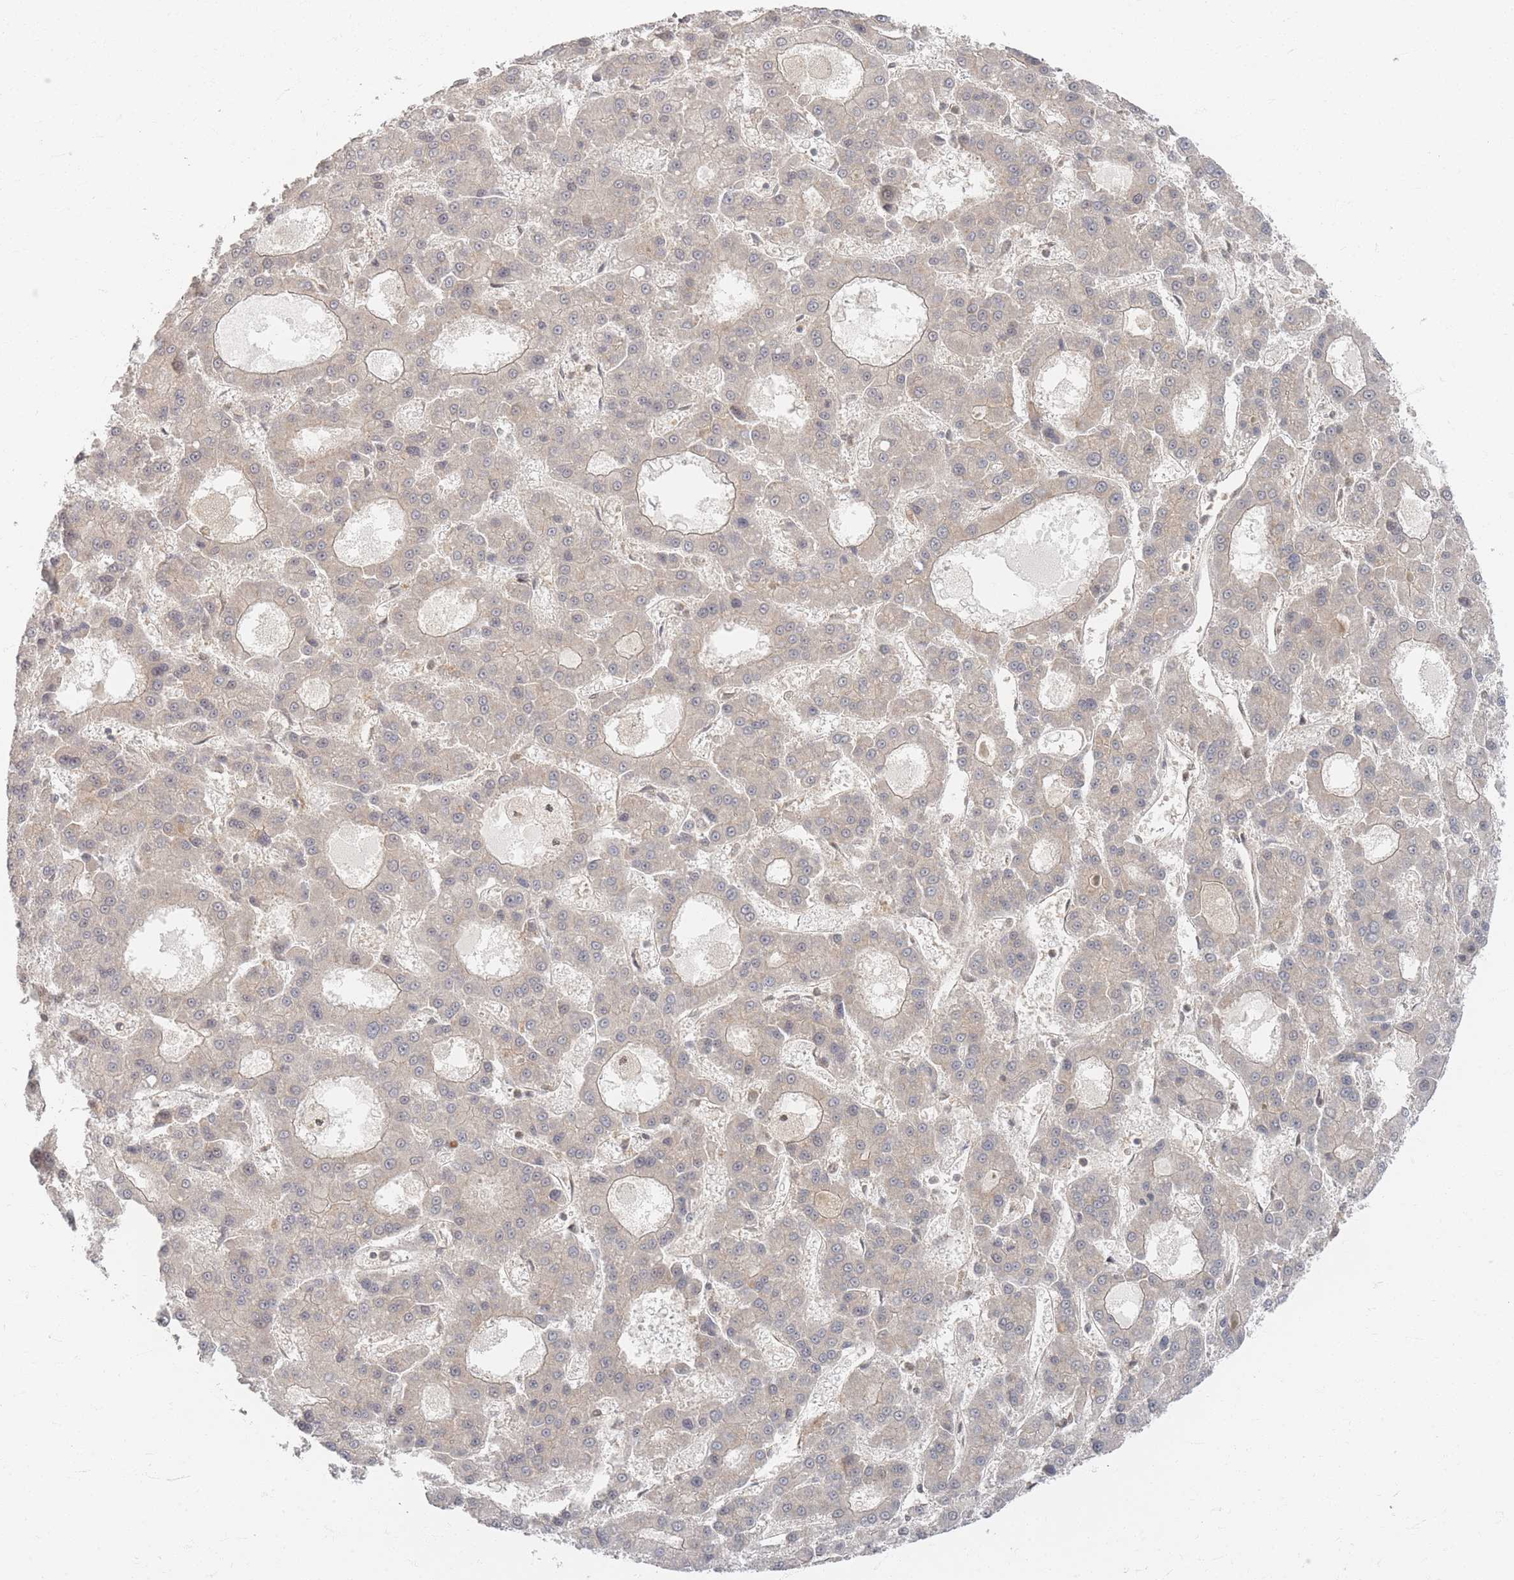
{"staining": {"intensity": "negative", "quantity": "none", "location": "none"}, "tissue": "liver cancer", "cell_type": "Tumor cells", "image_type": "cancer", "snomed": [{"axis": "morphology", "description": "Carcinoma, Hepatocellular, NOS"}, {"axis": "topography", "description": "Liver"}], "caption": "Human liver cancer (hepatocellular carcinoma) stained for a protein using immunohistochemistry (IHC) demonstrates no staining in tumor cells.", "gene": "PSMD9", "patient": {"sex": "male", "age": 70}}